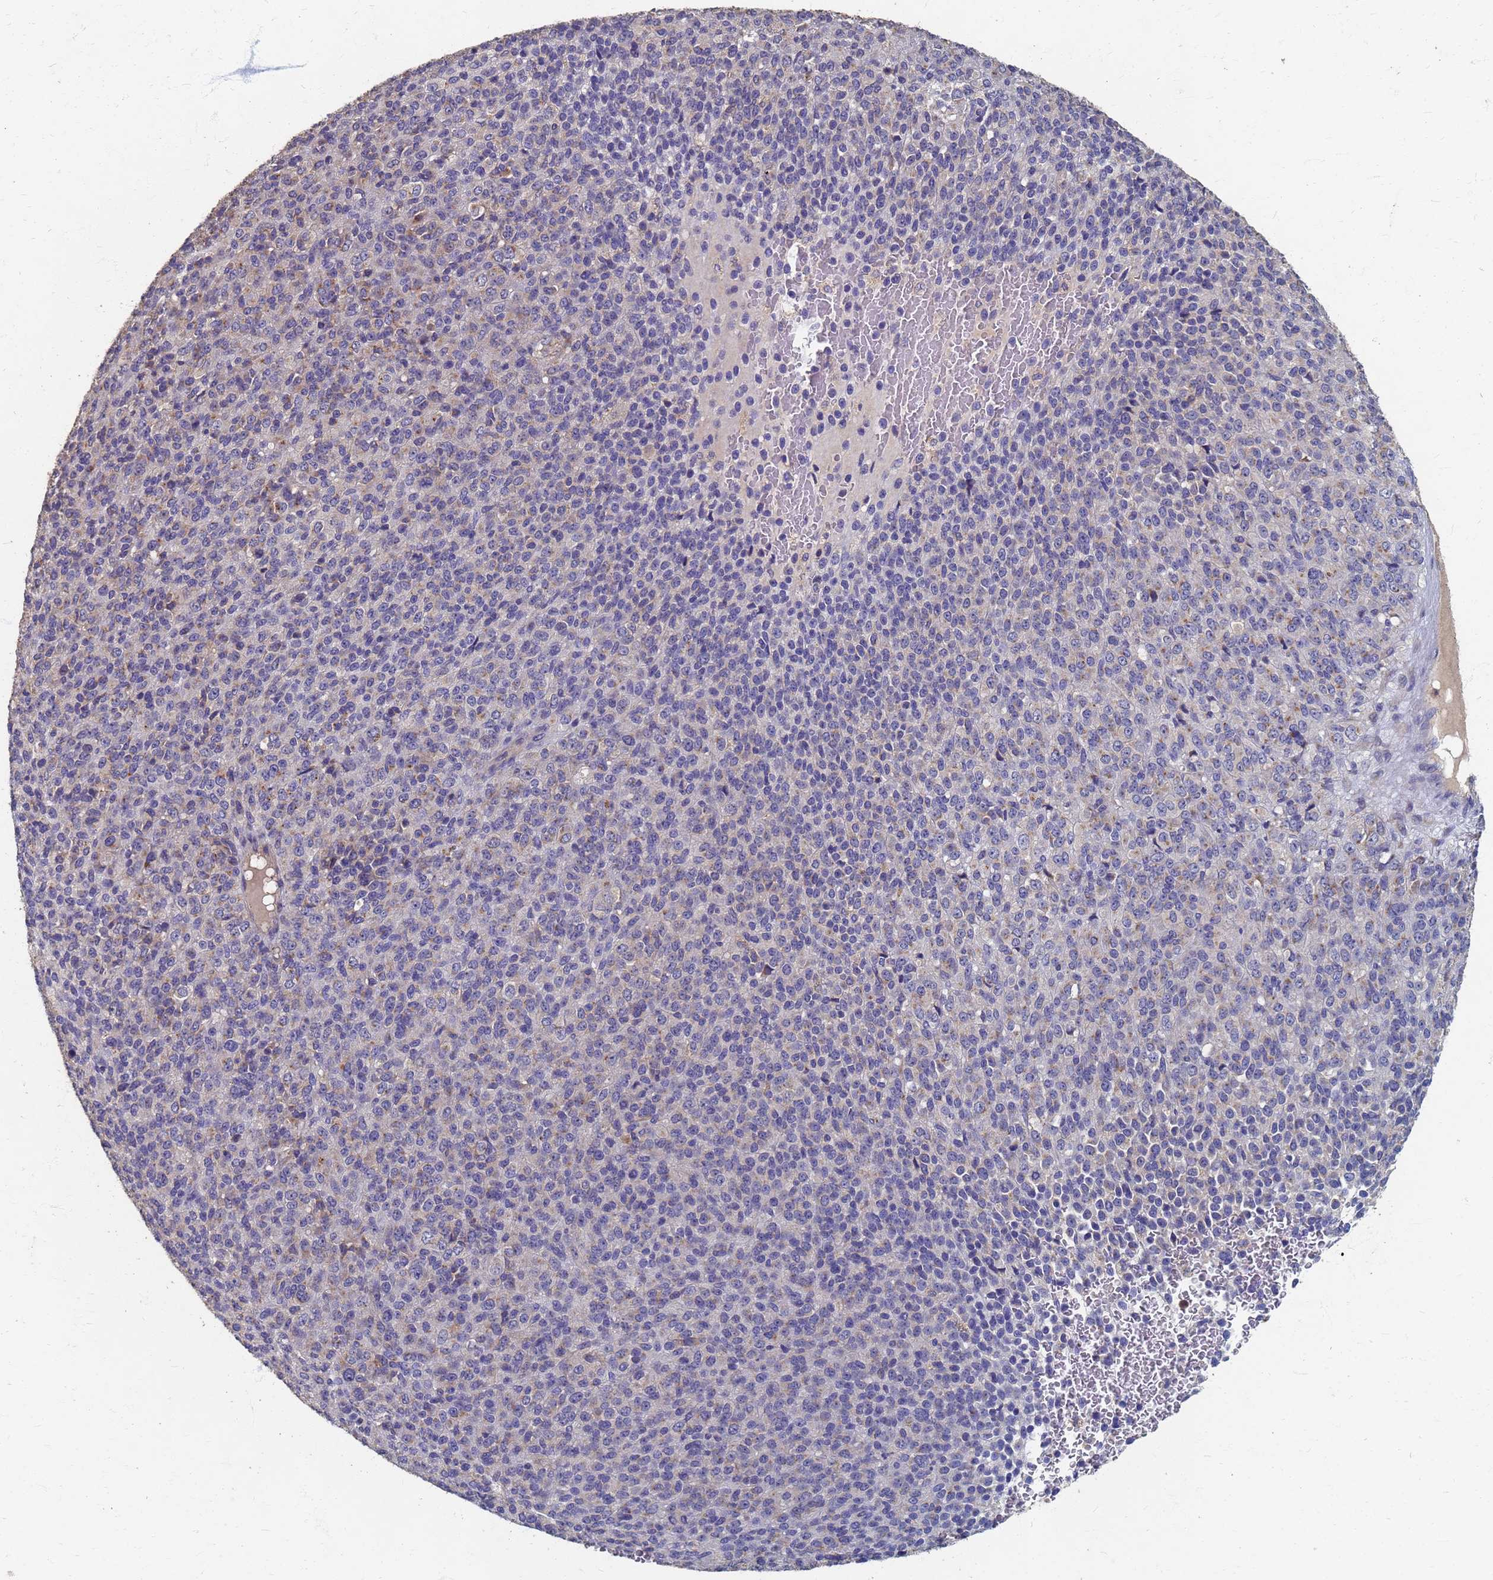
{"staining": {"intensity": "weak", "quantity": "<25%", "location": "cytoplasmic/membranous"}, "tissue": "melanoma", "cell_type": "Tumor cells", "image_type": "cancer", "snomed": [{"axis": "morphology", "description": "Malignant melanoma, Metastatic site"}, {"axis": "topography", "description": "Brain"}], "caption": "The photomicrograph displays no significant staining in tumor cells of melanoma.", "gene": "KRCC1", "patient": {"sex": "female", "age": 56}}